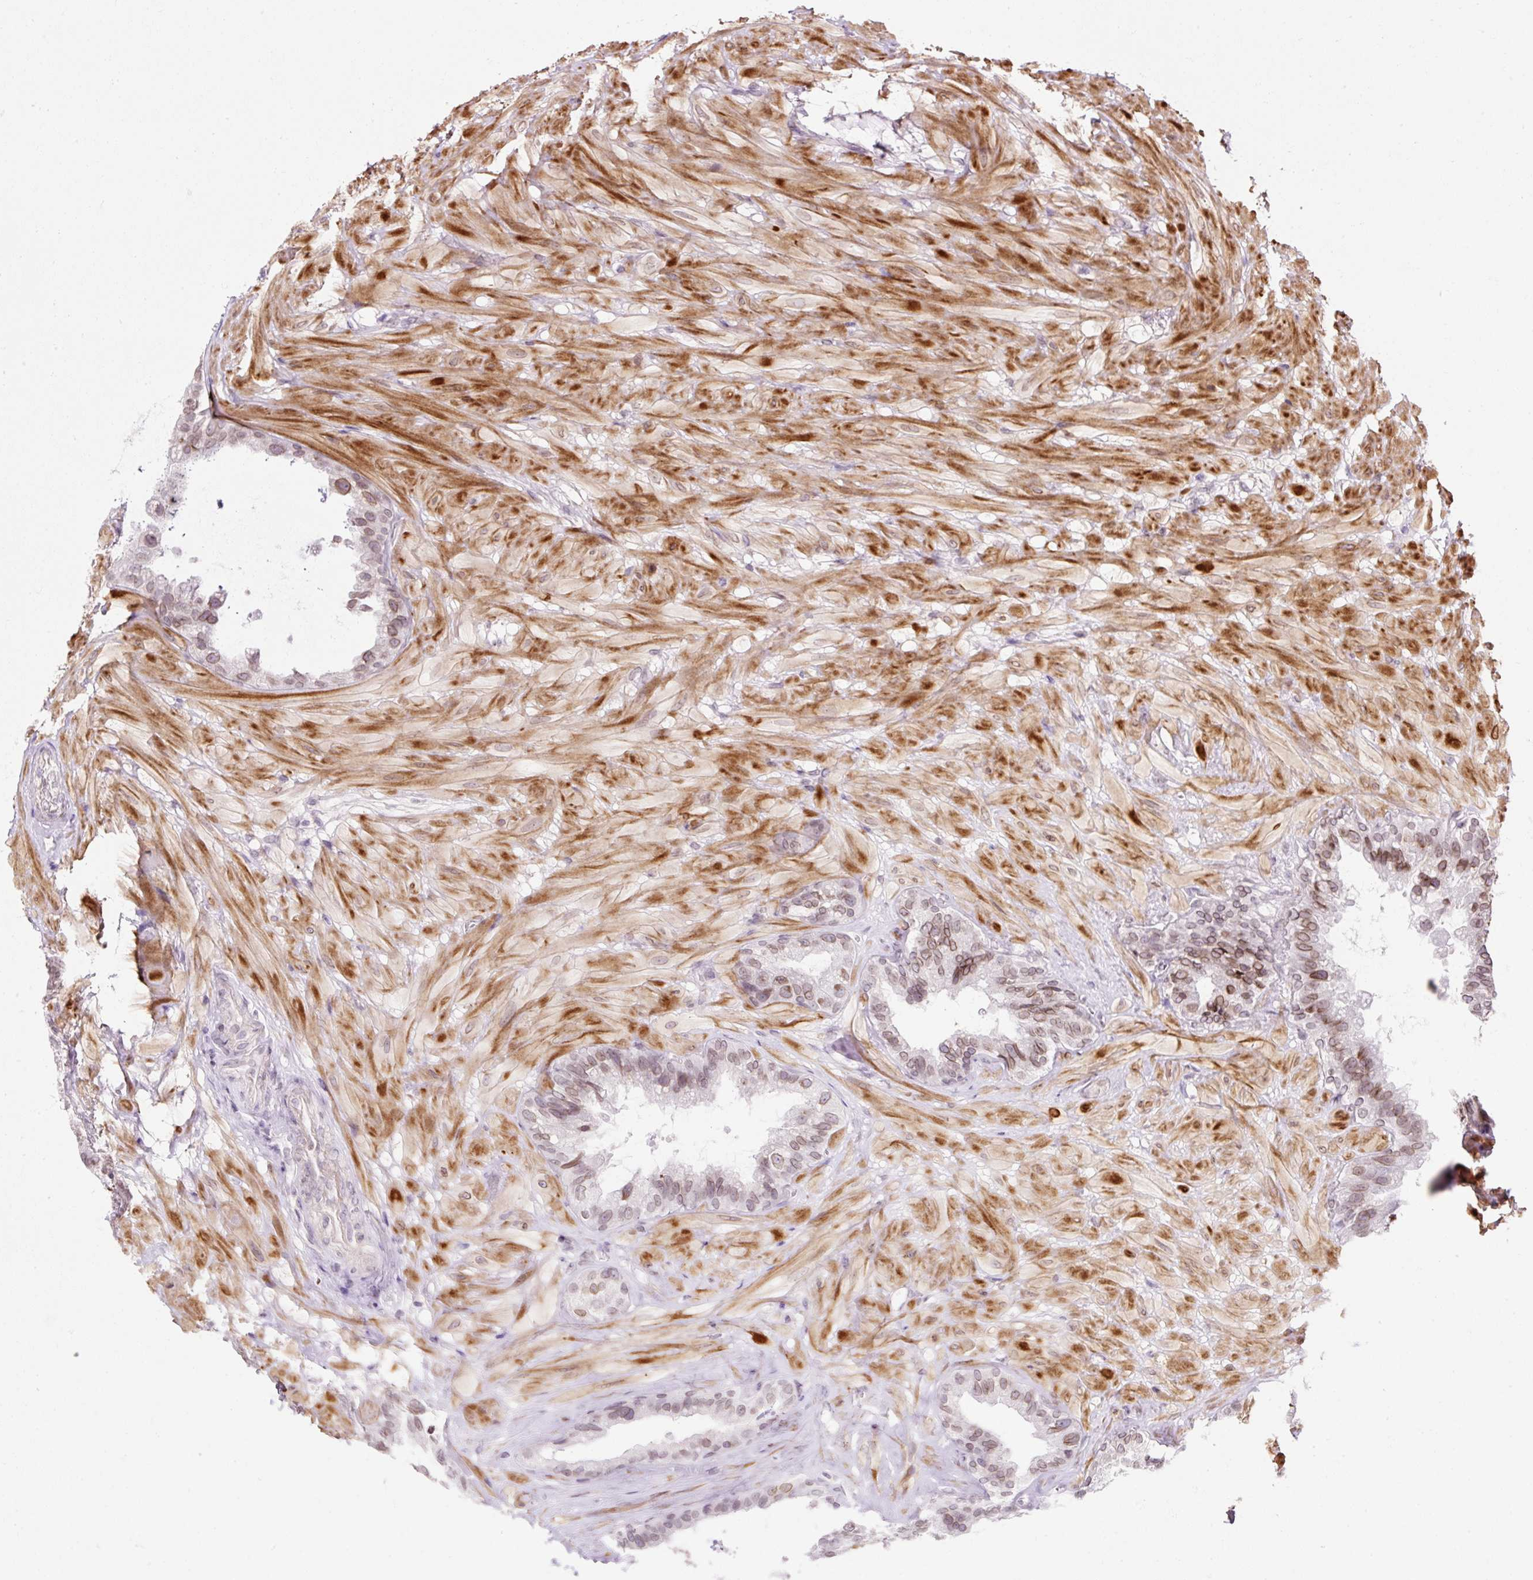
{"staining": {"intensity": "weak", "quantity": "25%-75%", "location": "cytoplasmic/membranous,nuclear"}, "tissue": "seminal vesicle", "cell_type": "Glandular cells", "image_type": "normal", "snomed": [{"axis": "morphology", "description": "Normal tissue, NOS"}, {"axis": "topography", "description": "Seminal veicle"}, {"axis": "topography", "description": "Peripheral nerve tissue"}], "caption": "A high-resolution image shows IHC staining of unremarkable seminal vesicle, which displays weak cytoplasmic/membranous,nuclear staining in about 25%-75% of glandular cells.", "gene": "ZNF610", "patient": {"sex": "male", "age": 76}}